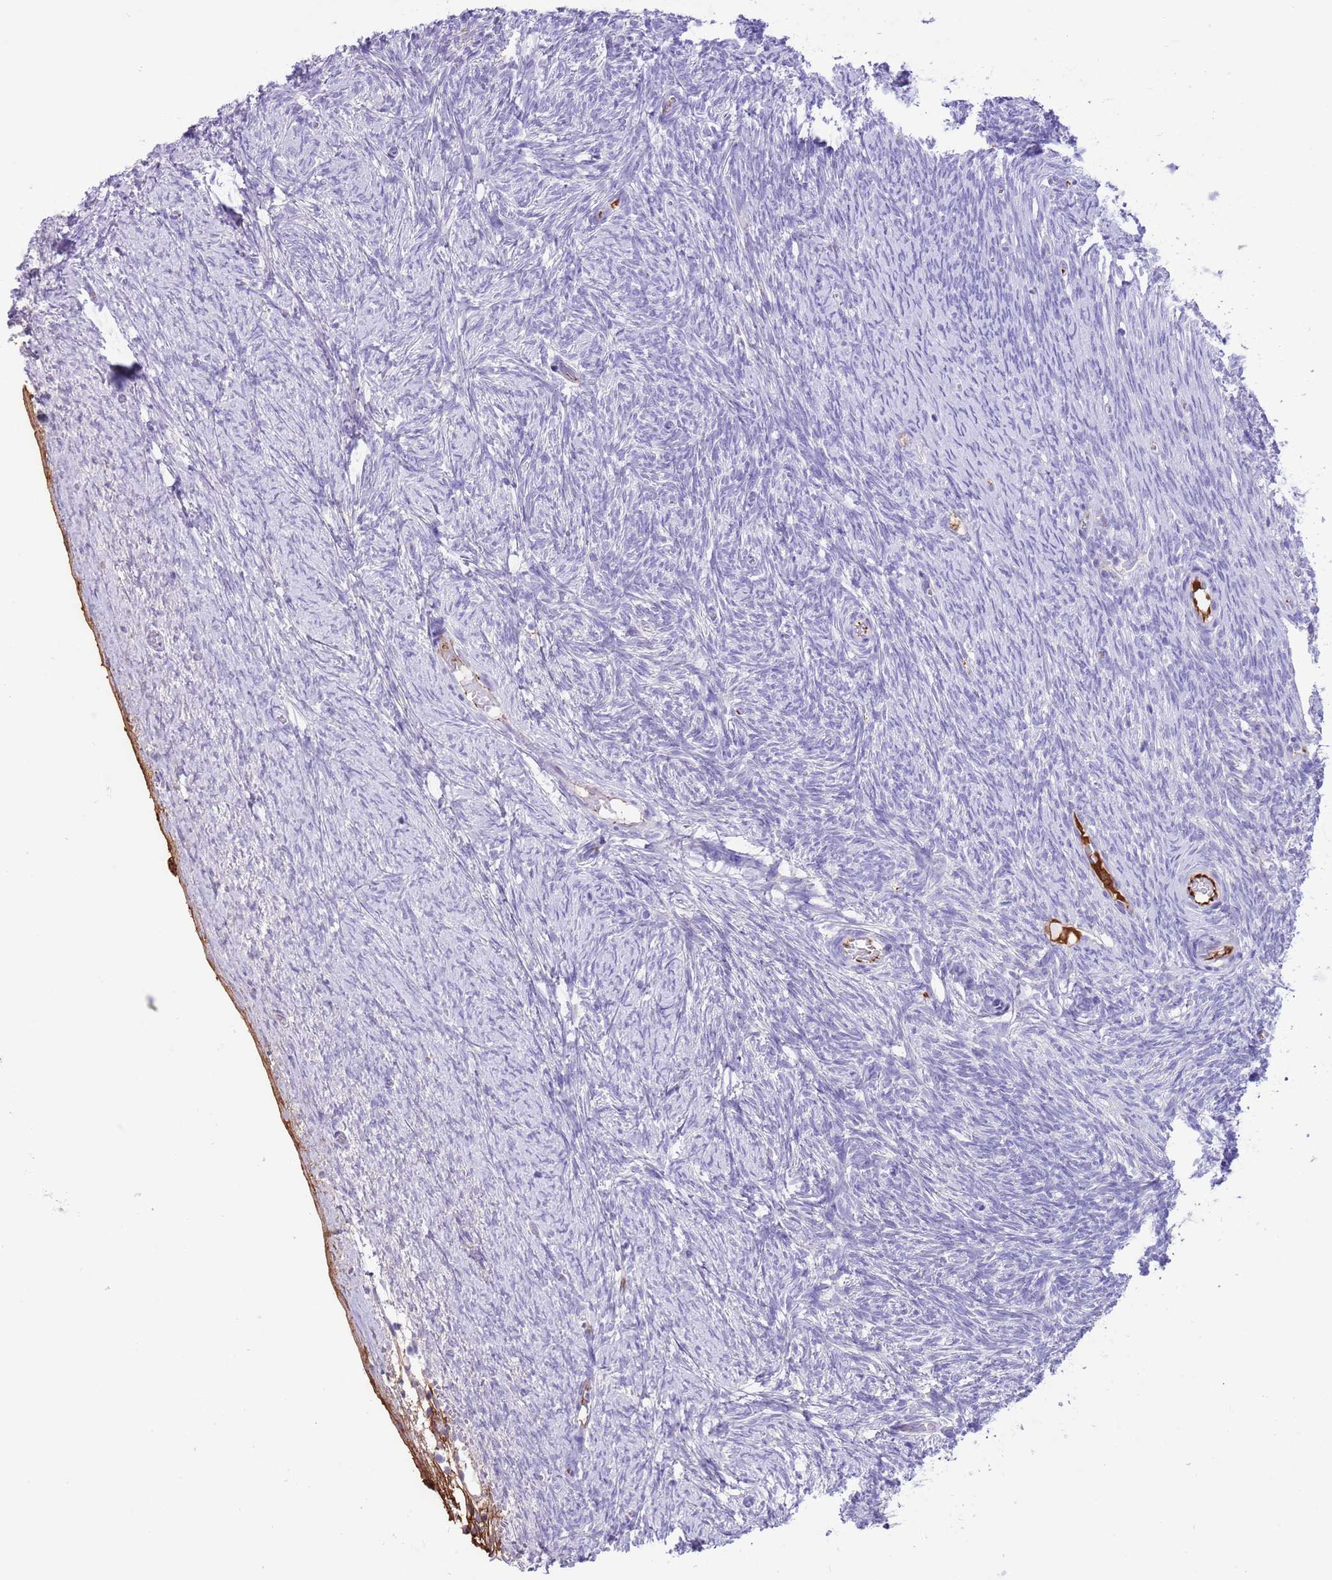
{"staining": {"intensity": "negative", "quantity": "none", "location": "none"}, "tissue": "ovary", "cell_type": "Ovarian stroma cells", "image_type": "normal", "snomed": [{"axis": "morphology", "description": "Normal tissue, NOS"}, {"axis": "topography", "description": "Ovary"}], "caption": "A high-resolution photomicrograph shows immunohistochemistry staining of benign ovary, which shows no significant staining in ovarian stroma cells.", "gene": "IGF1", "patient": {"sex": "female", "age": 44}}